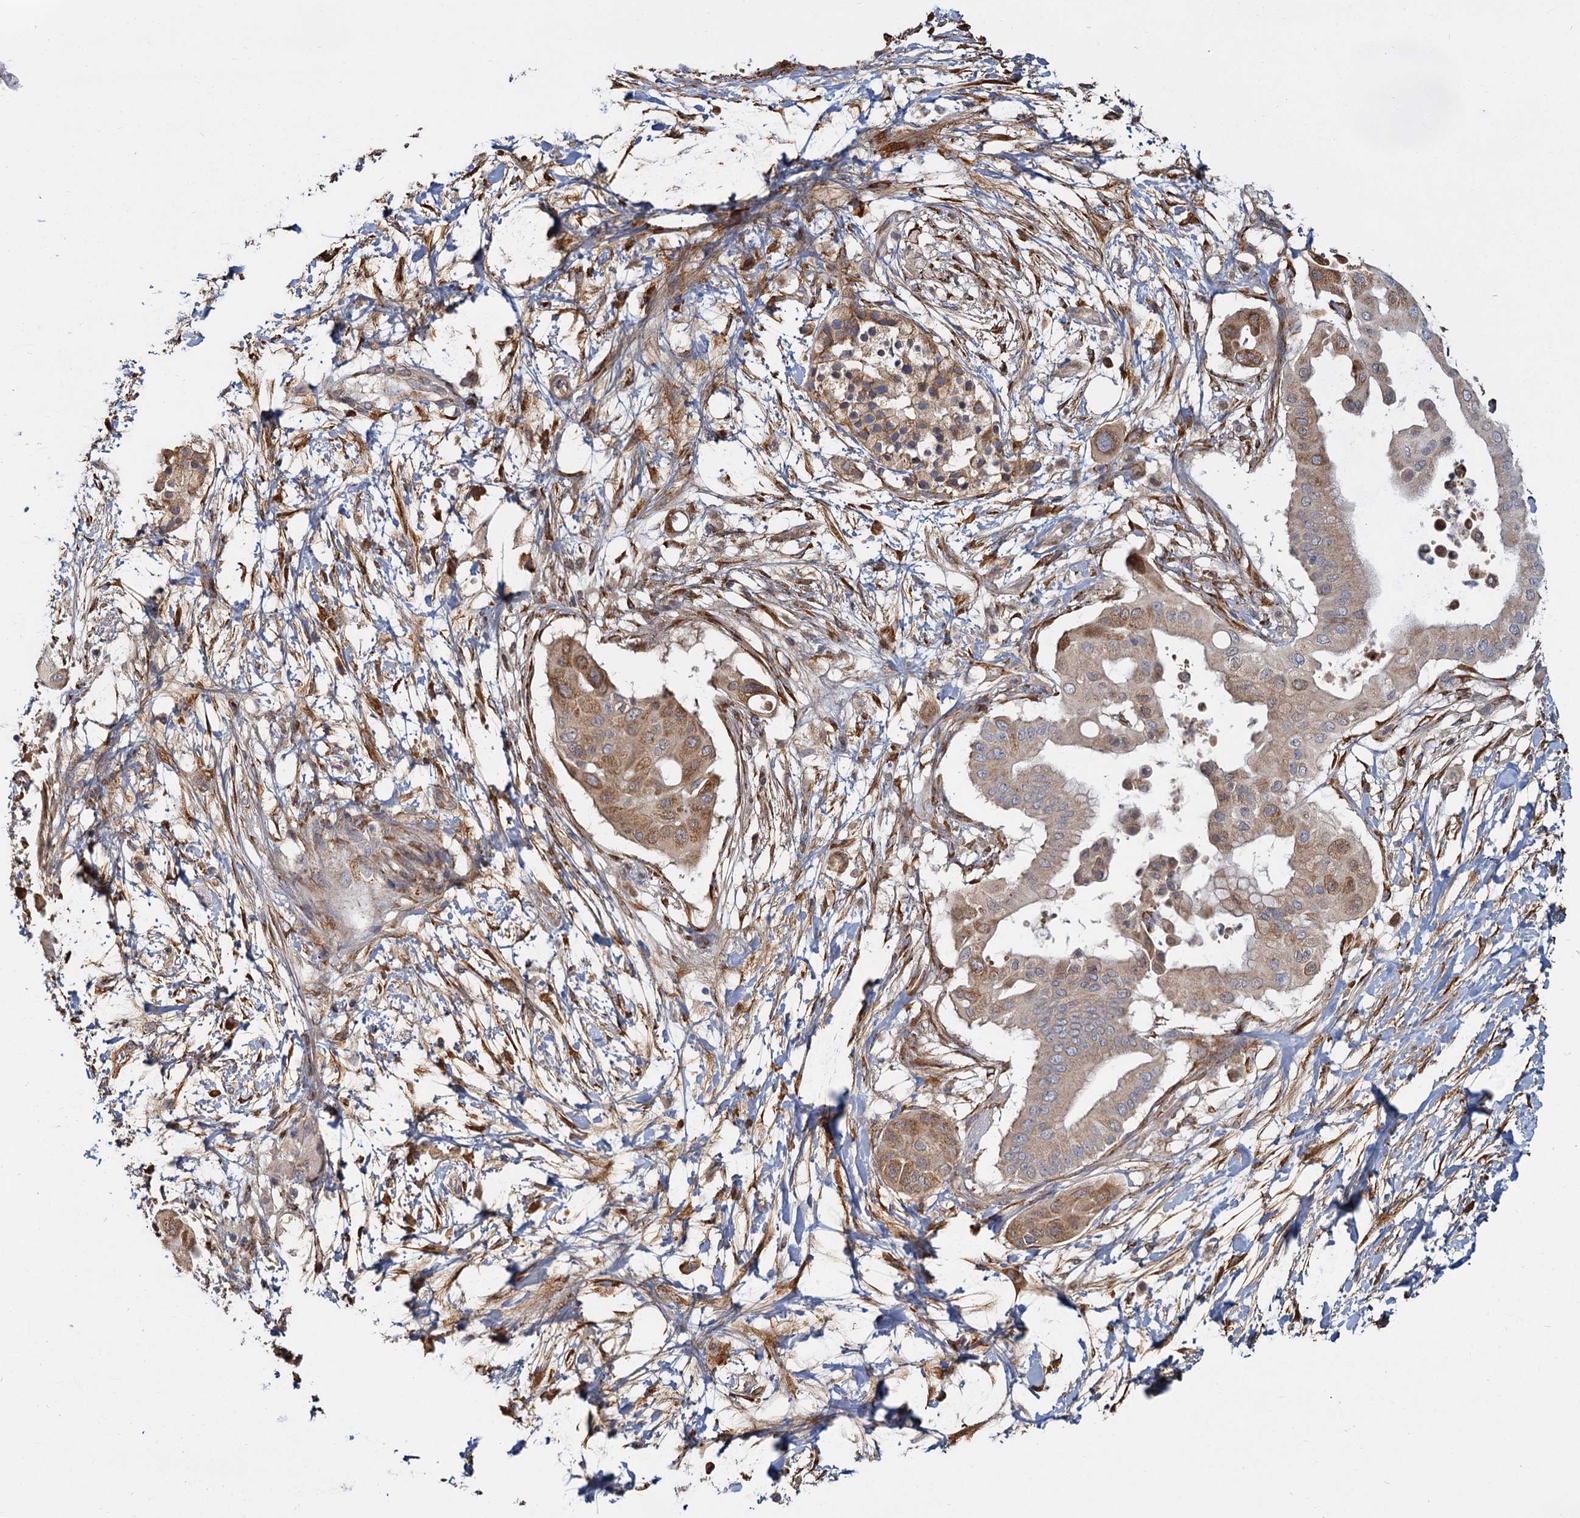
{"staining": {"intensity": "moderate", "quantity": ">75%", "location": "cytoplasmic/membranous"}, "tissue": "pancreatic cancer", "cell_type": "Tumor cells", "image_type": "cancer", "snomed": [{"axis": "morphology", "description": "Adenocarcinoma, NOS"}, {"axis": "topography", "description": "Pancreas"}], "caption": "This is a histology image of immunohistochemistry staining of adenocarcinoma (pancreatic), which shows moderate positivity in the cytoplasmic/membranous of tumor cells.", "gene": "LRRC51", "patient": {"sex": "male", "age": 68}}